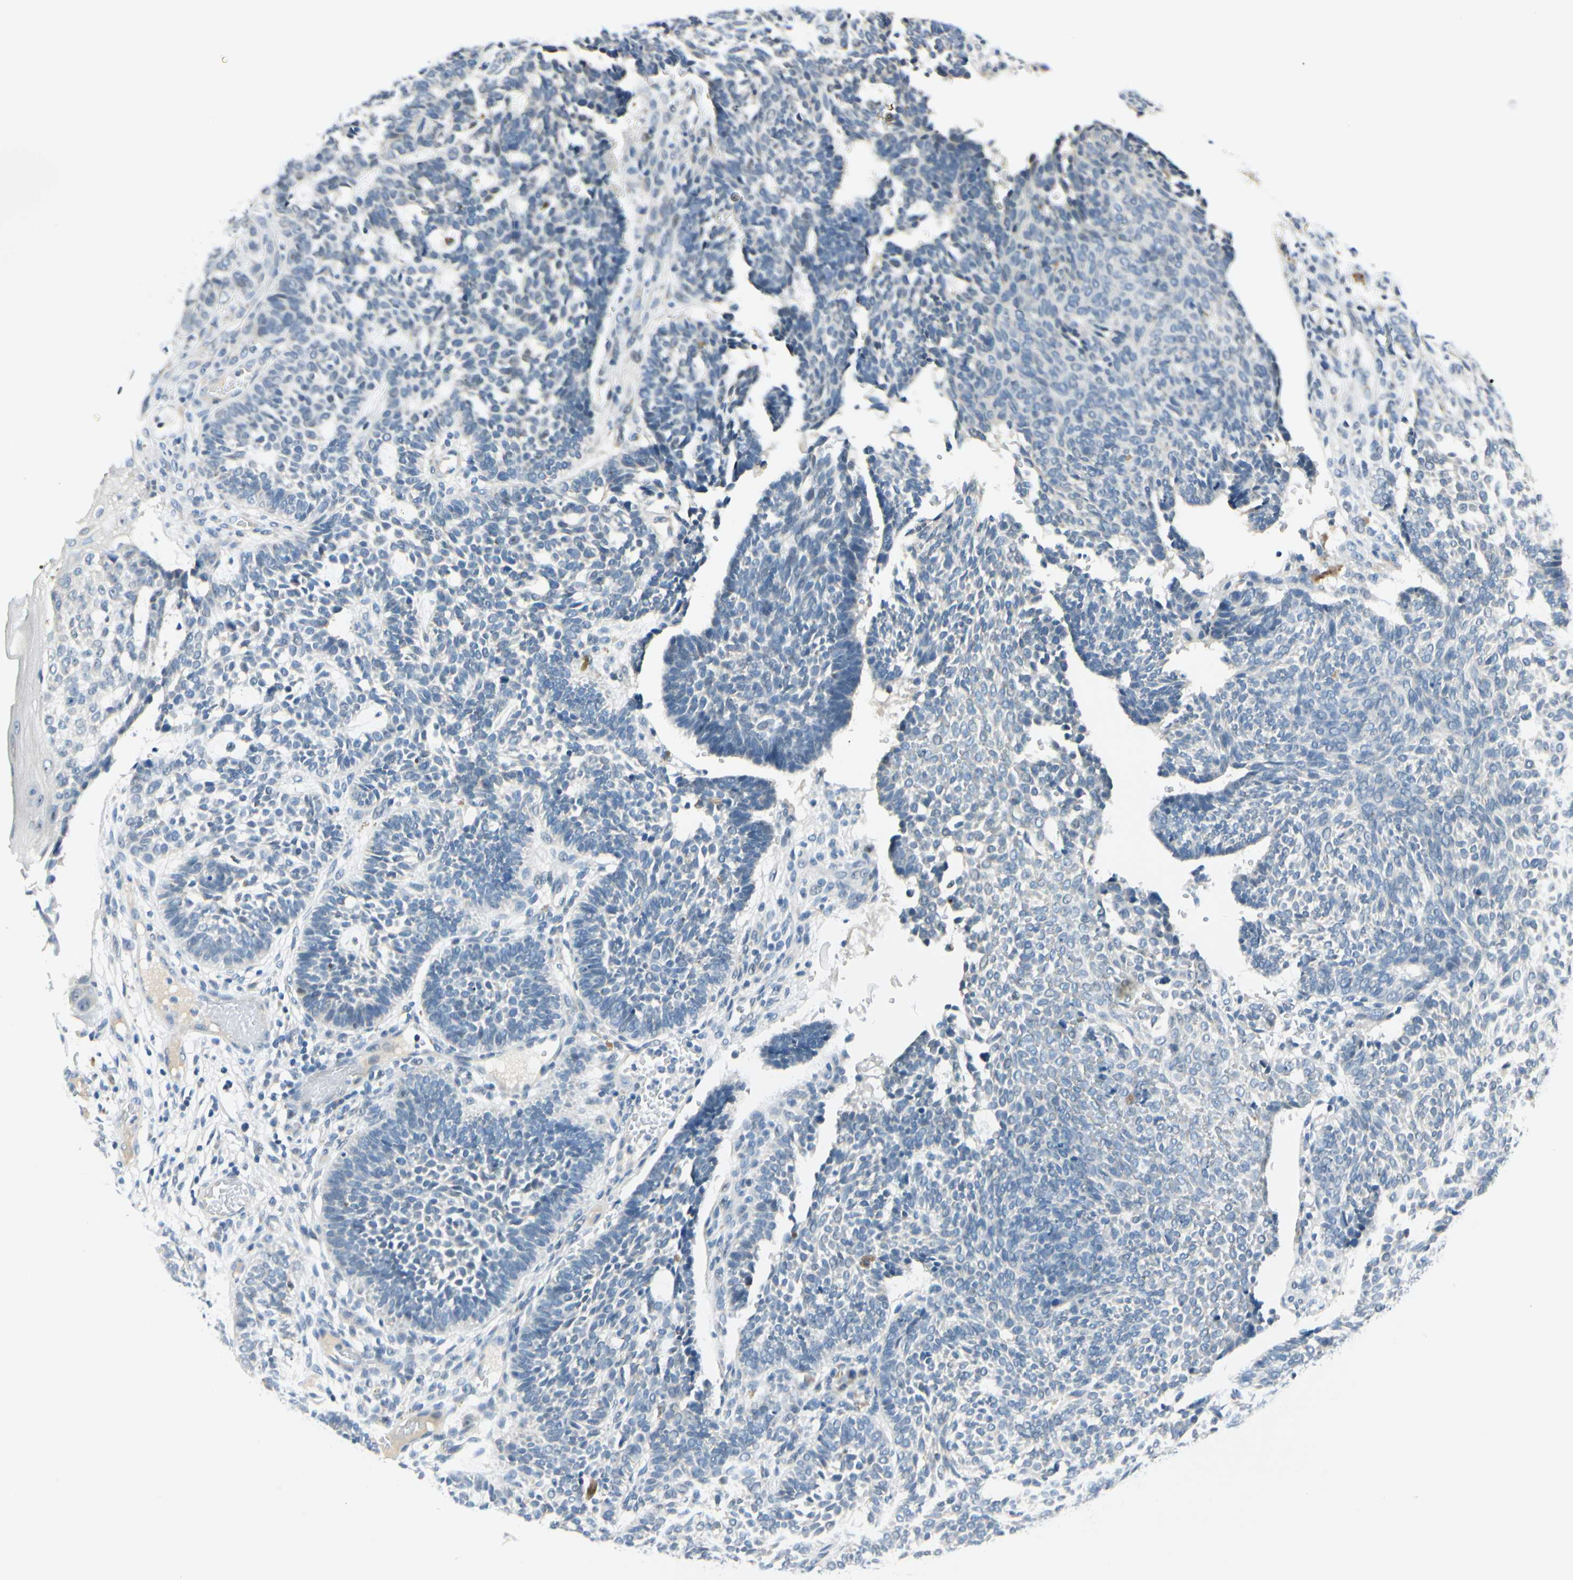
{"staining": {"intensity": "negative", "quantity": "none", "location": "none"}, "tissue": "skin cancer", "cell_type": "Tumor cells", "image_type": "cancer", "snomed": [{"axis": "morphology", "description": "Normal tissue, NOS"}, {"axis": "morphology", "description": "Basal cell carcinoma"}, {"axis": "topography", "description": "Skin"}], "caption": "Image shows no protein staining in tumor cells of skin basal cell carcinoma tissue. The staining is performed using DAB brown chromogen with nuclei counter-stained in using hematoxylin.", "gene": "ZSCAN1", "patient": {"sex": "male", "age": 87}}